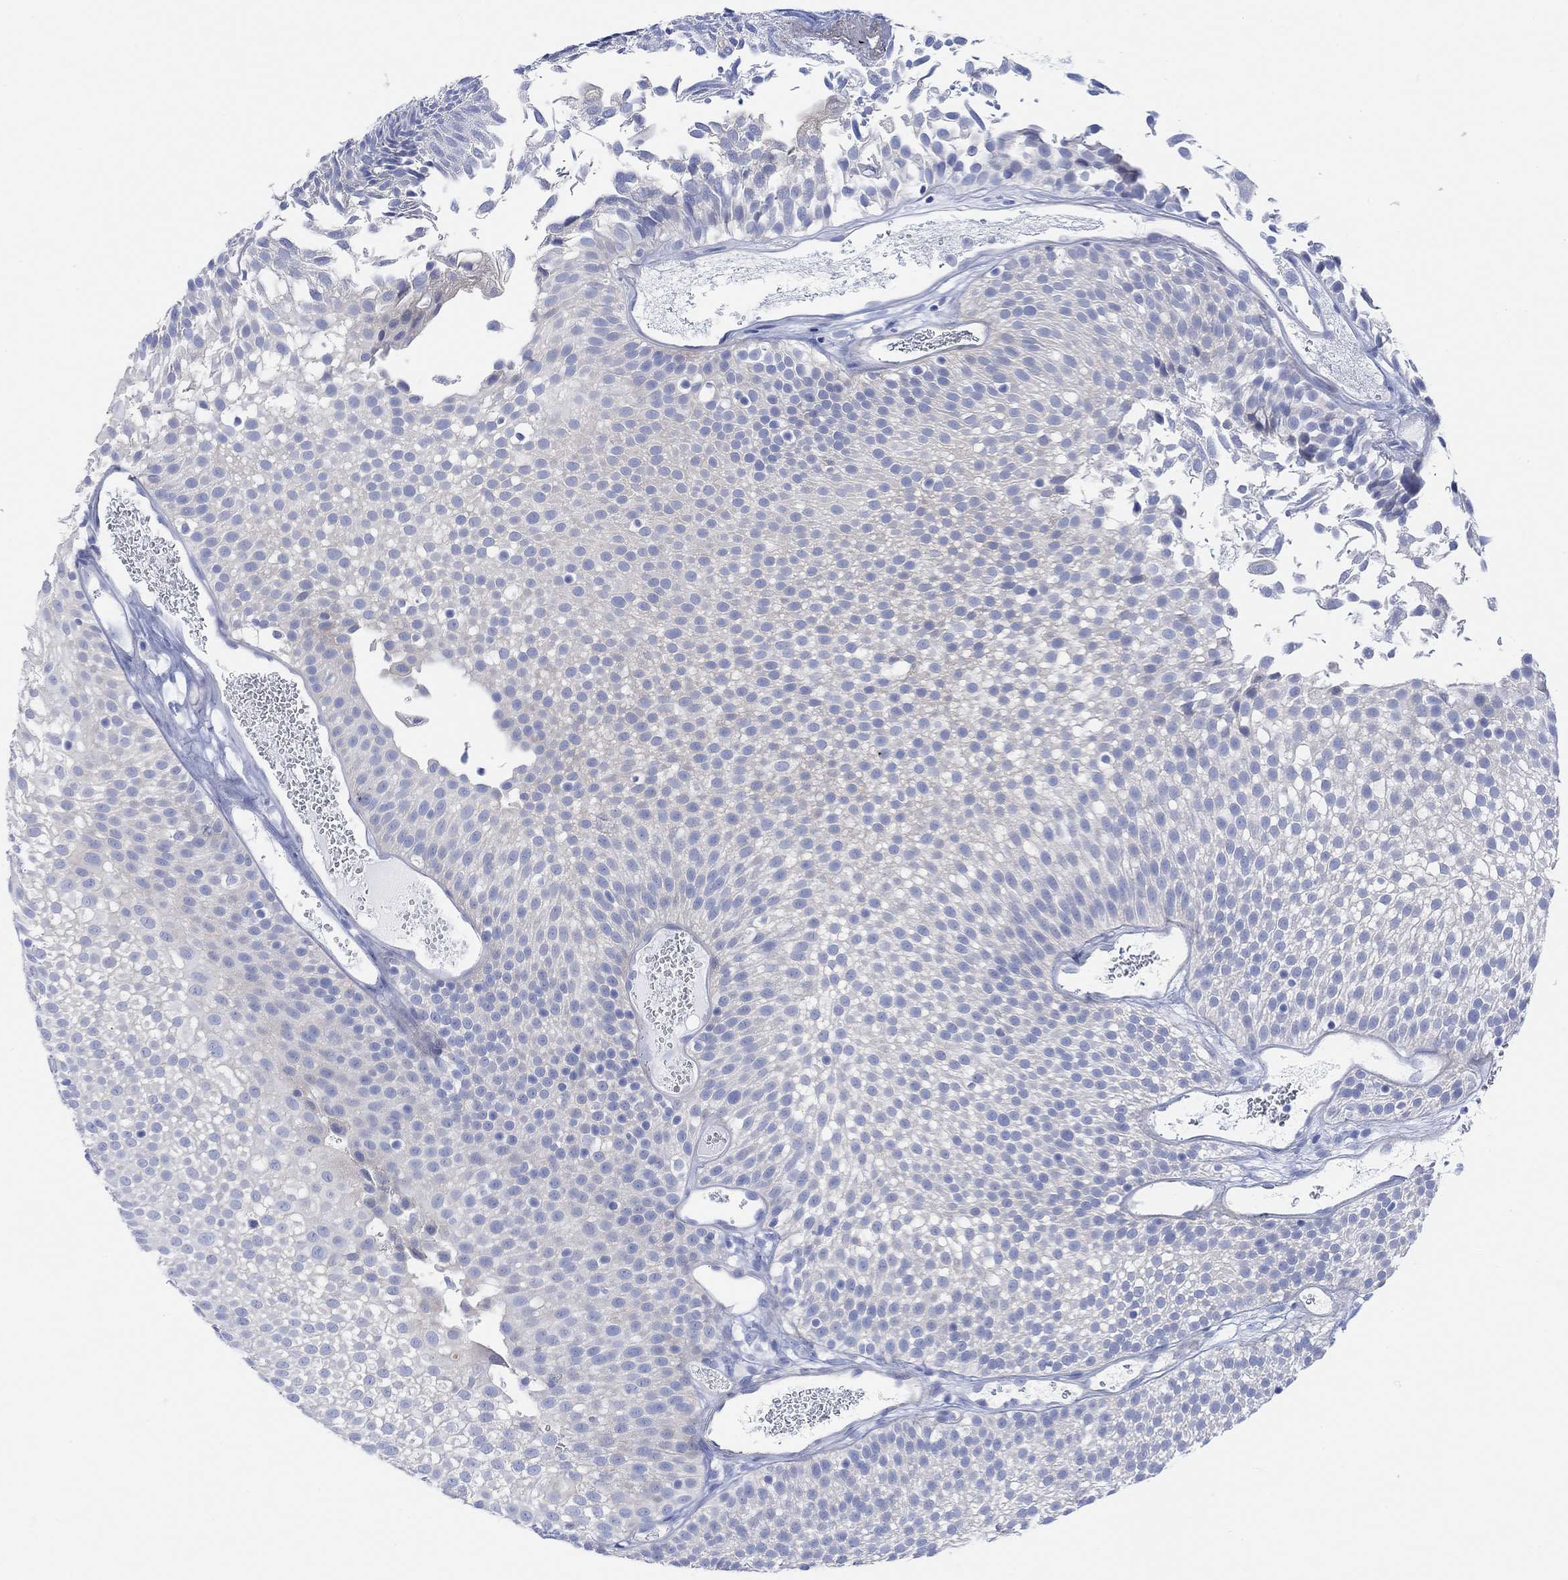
{"staining": {"intensity": "negative", "quantity": "none", "location": "none"}, "tissue": "urothelial cancer", "cell_type": "Tumor cells", "image_type": "cancer", "snomed": [{"axis": "morphology", "description": "Urothelial carcinoma, Low grade"}, {"axis": "topography", "description": "Urinary bladder"}], "caption": "This is a micrograph of IHC staining of low-grade urothelial carcinoma, which shows no staining in tumor cells.", "gene": "TLDC2", "patient": {"sex": "male", "age": 52}}